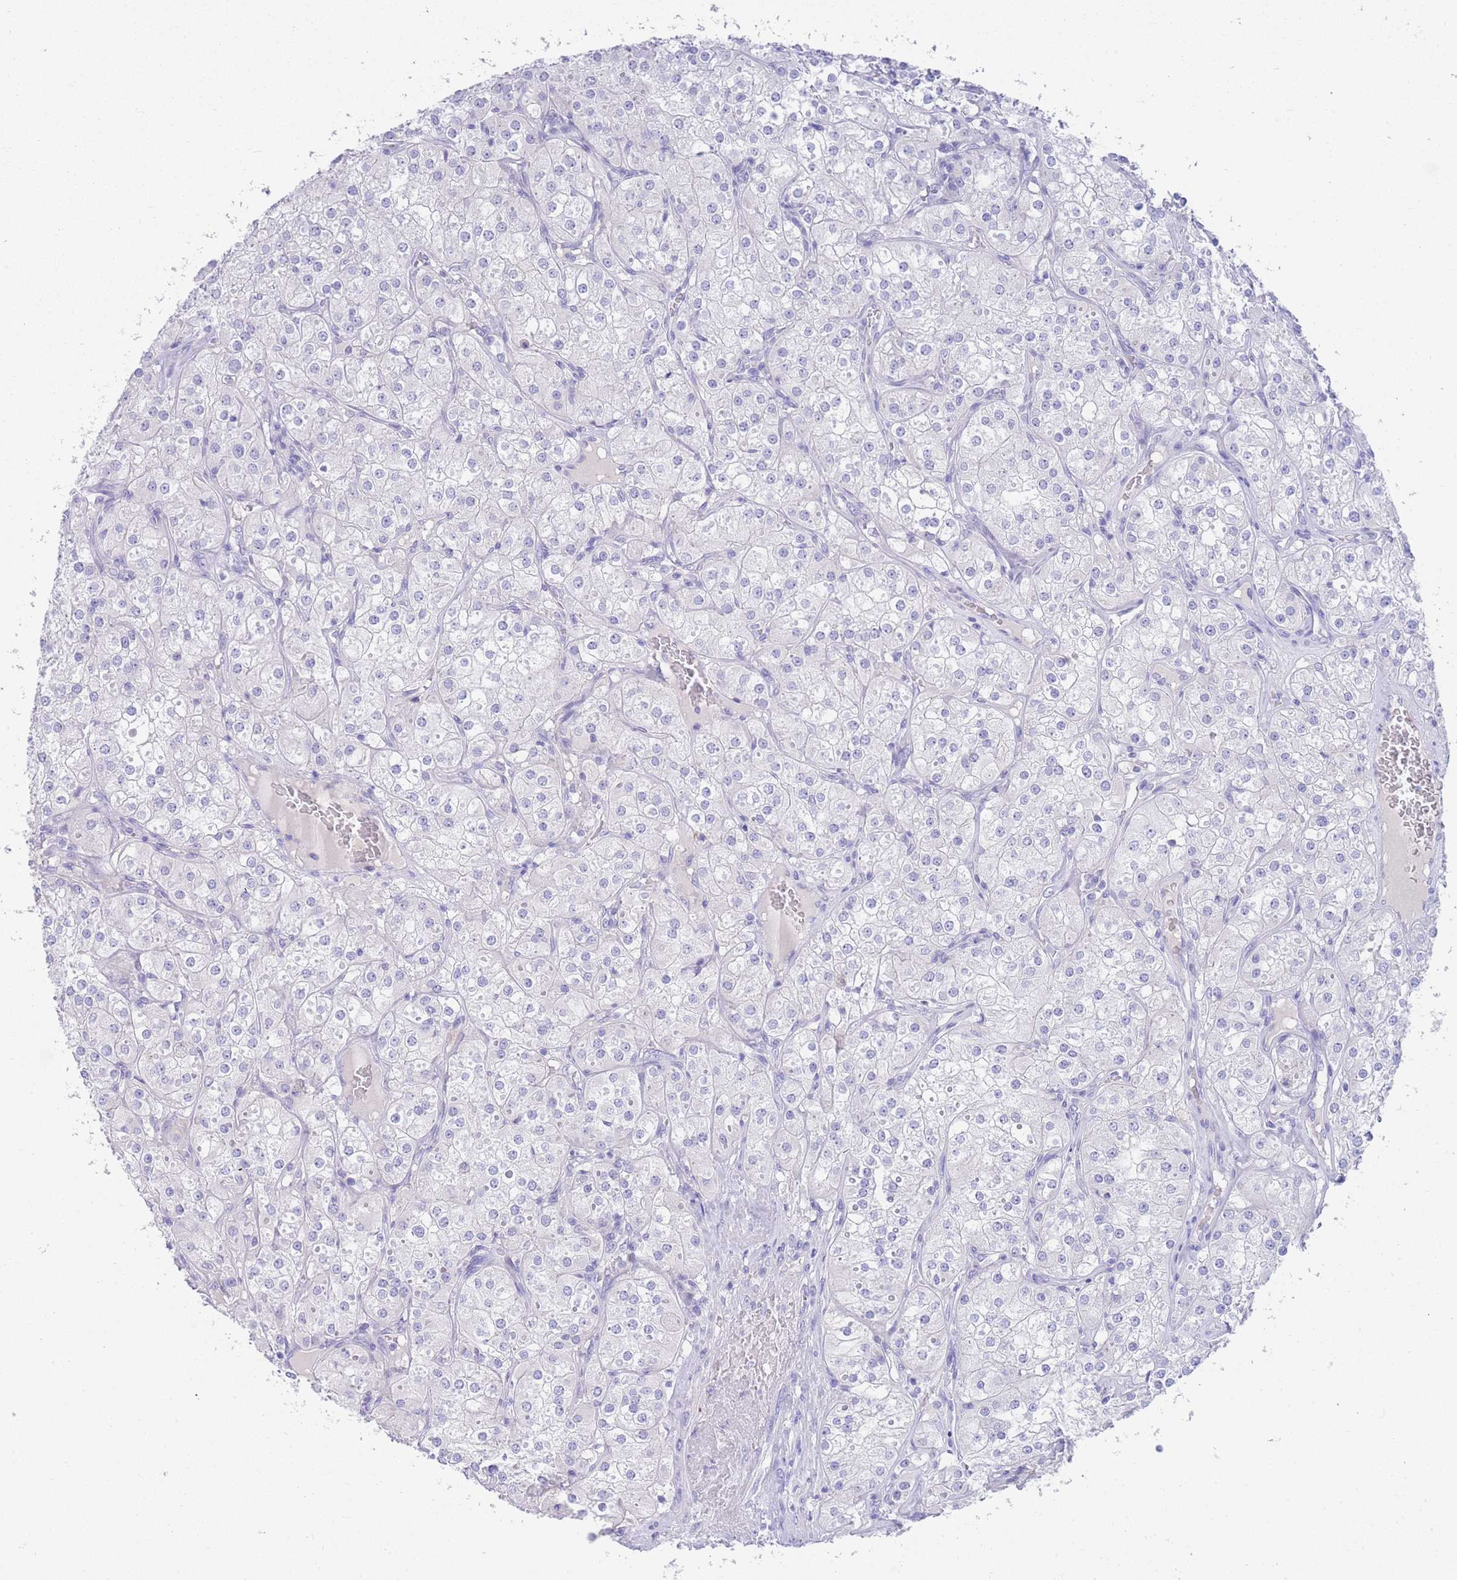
{"staining": {"intensity": "negative", "quantity": "none", "location": "none"}, "tissue": "renal cancer", "cell_type": "Tumor cells", "image_type": "cancer", "snomed": [{"axis": "morphology", "description": "Adenocarcinoma, NOS"}, {"axis": "topography", "description": "Kidney"}], "caption": "This histopathology image is of renal cancer (adenocarcinoma) stained with IHC to label a protein in brown with the nuclei are counter-stained blue. There is no positivity in tumor cells.", "gene": "LRRC37A", "patient": {"sex": "male", "age": 77}}